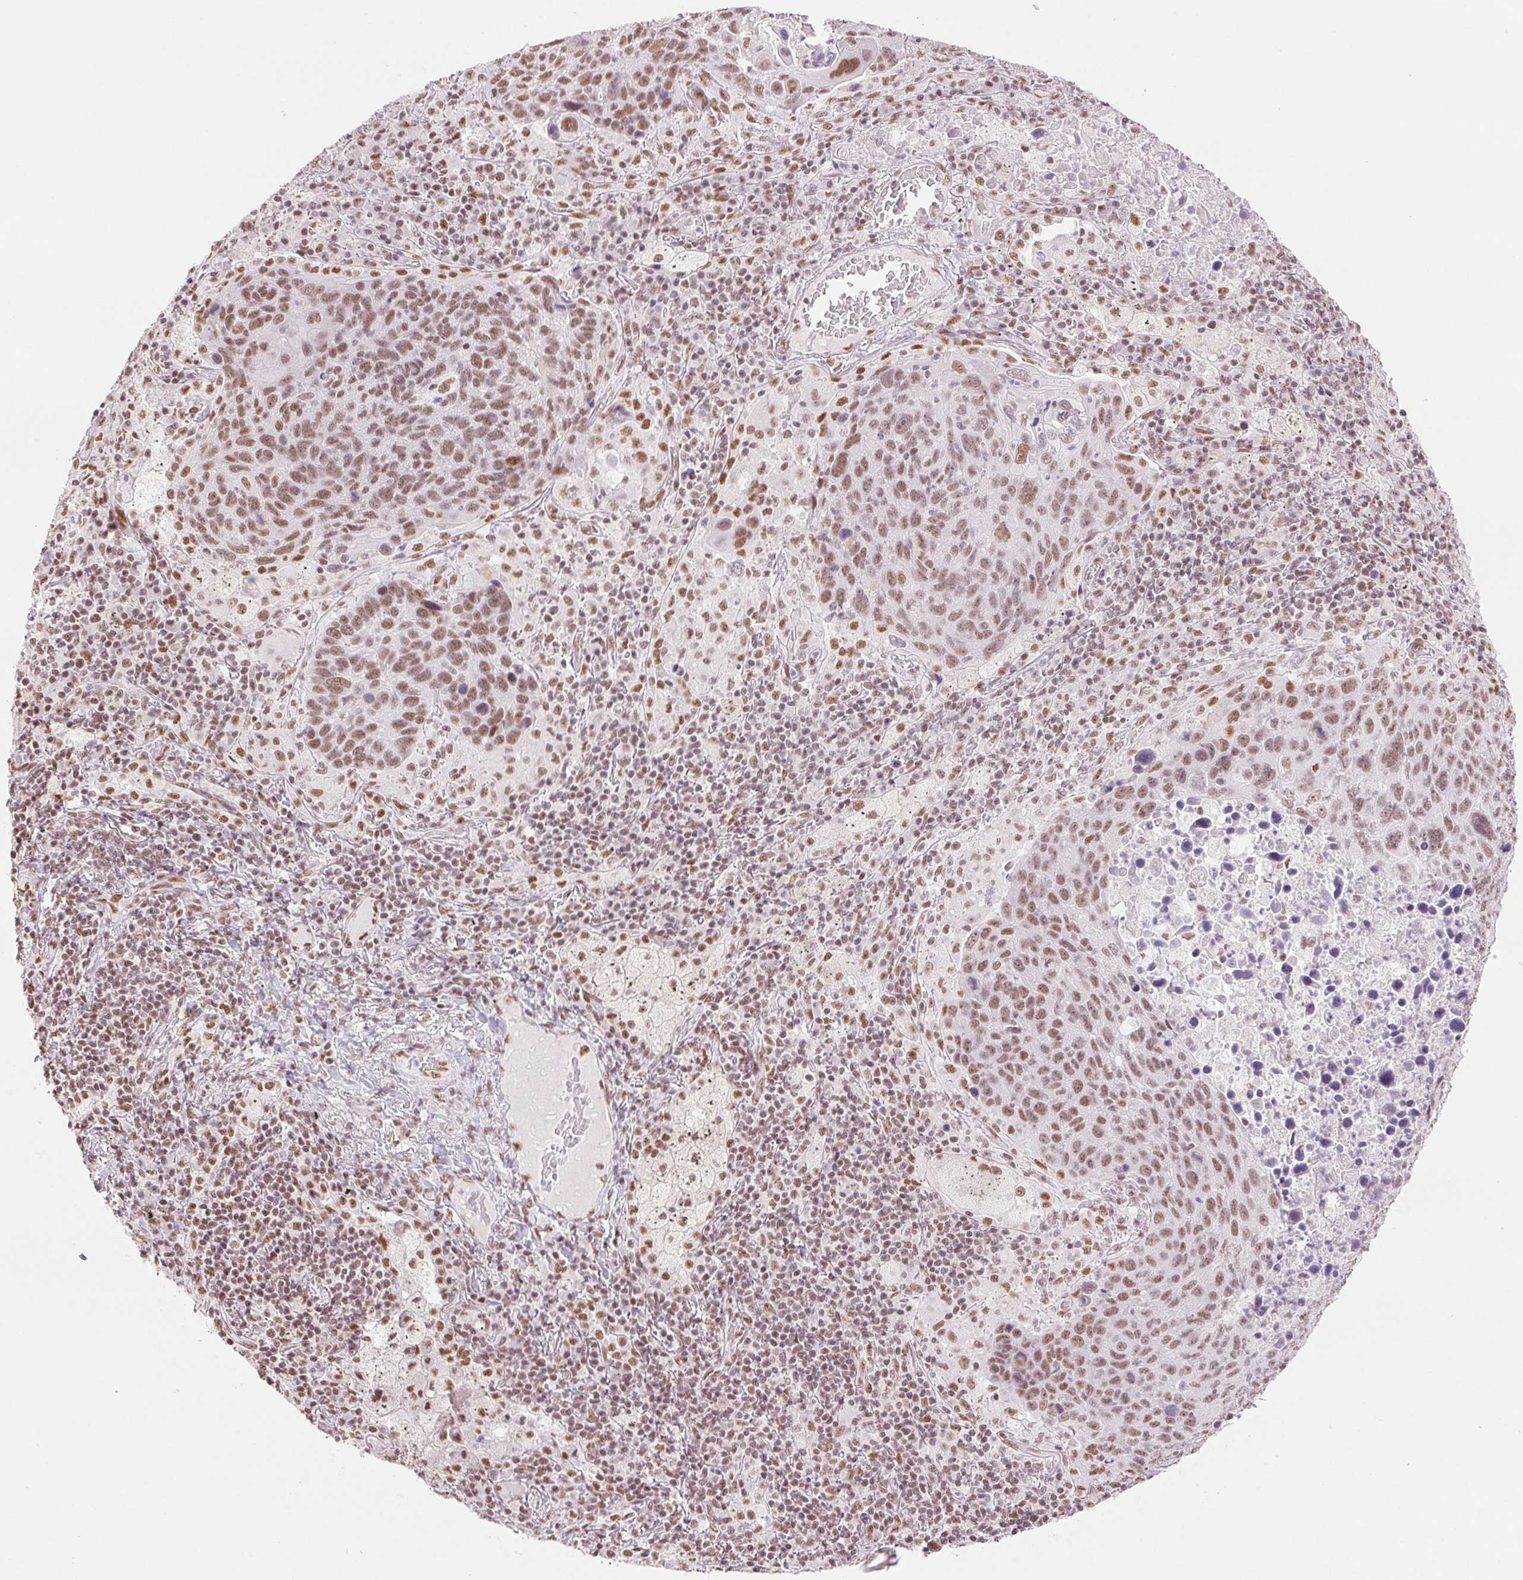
{"staining": {"intensity": "moderate", "quantity": ">75%", "location": "nuclear"}, "tissue": "lung cancer", "cell_type": "Tumor cells", "image_type": "cancer", "snomed": [{"axis": "morphology", "description": "Squamous cell carcinoma, NOS"}, {"axis": "topography", "description": "Lung"}], "caption": "Immunohistochemical staining of lung squamous cell carcinoma reveals medium levels of moderate nuclear positivity in approximately >75% of tumor cells.", "gene": "ZFR2", "patient": {"sex": "male", "age": 68}}